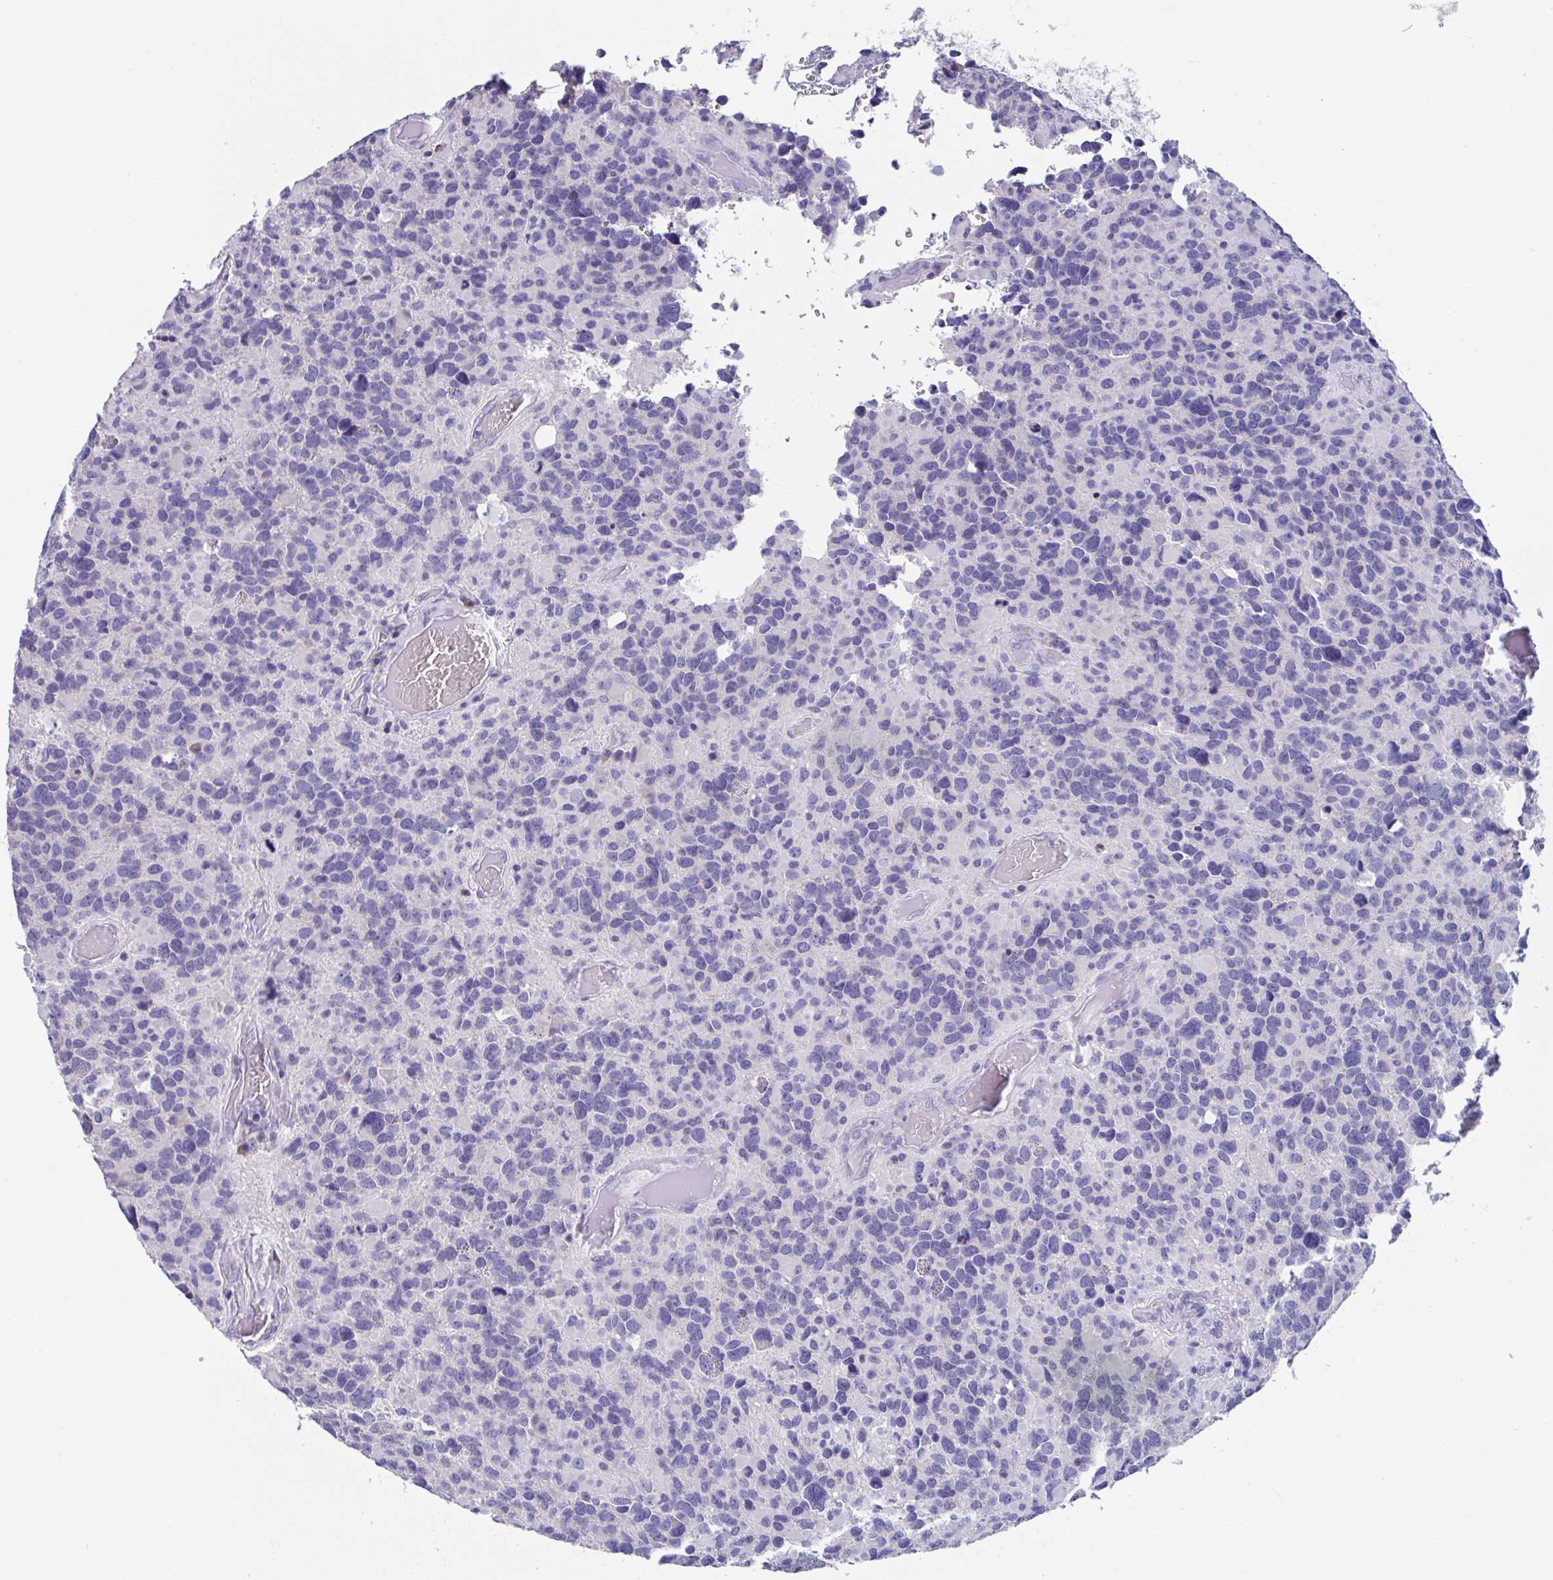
{"staining": {"intensity": "negative", "quantity": "none", "location": "none"}, "tissue": "glioma", "cell_type": "Tumor cells", "image_type": "cancer", "snomed": [{"axis": "morphology", "description": "Glioma, malignant, High grade"}, {"axis": "topography", "description": "Brain"}], "caption": "Immunohistochemical staining of glioma shows no significant expression in tumor cells.", "gene": "LRRC58", "patient": {"sex": "female", "age": 40}}